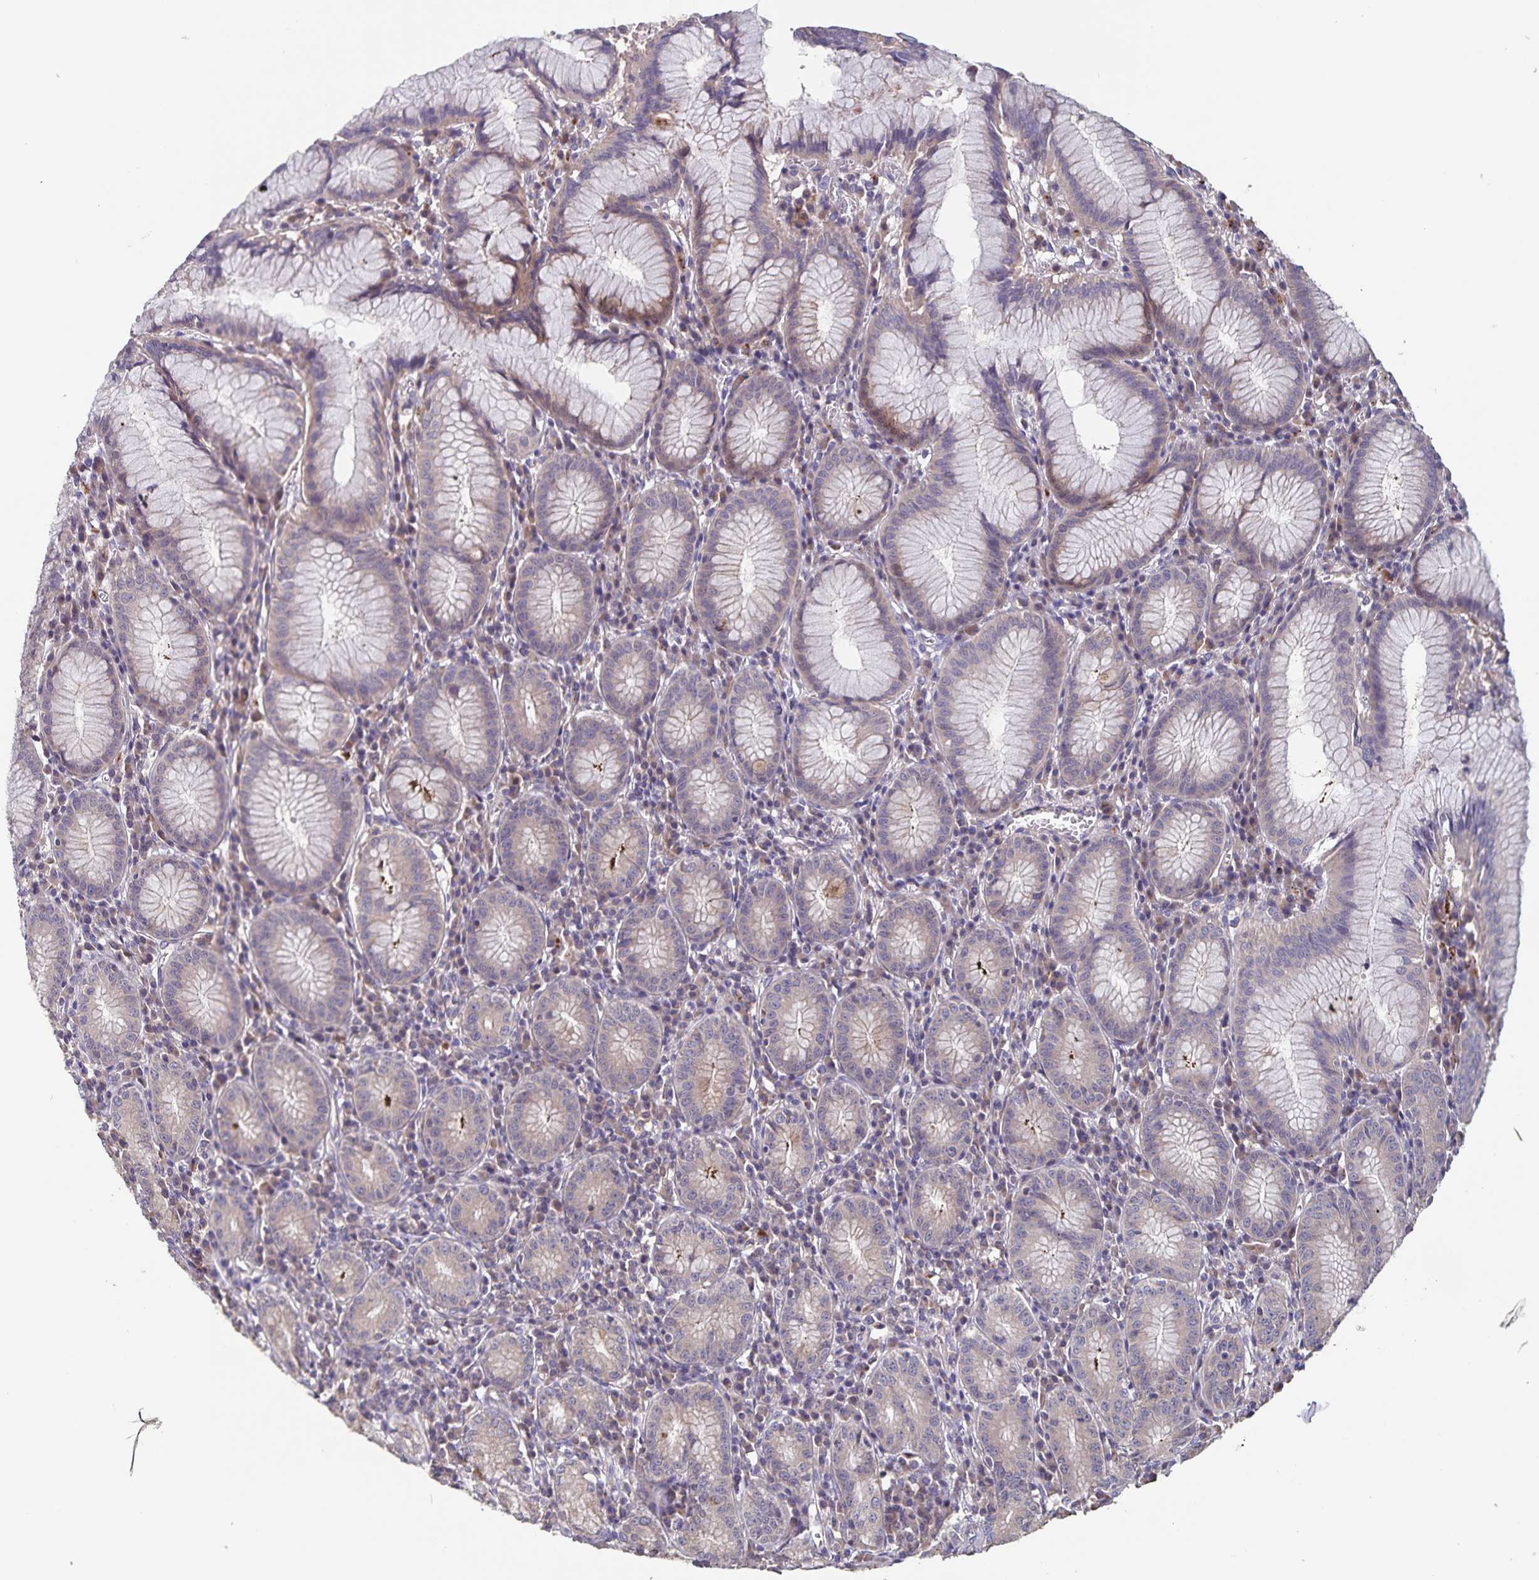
{"staining": {"intensity": "moderate", "quantity": "25%-75%", "location": "cytoplasmic/membranous"}, "tissue": "stomach", "cell_type": "Glandular cells", "image_type": "normal", "snomed": [{"axis": "morphology", "description": "Normal tissue, NOS"}, {"axis": "topography", "description": "Stomach"}], "caption": "Protein expression by immunohistochemistry (IHC) reveals moderate cytoplasmic/membranous expression in approximately 25%-75% of glandular cells in unremarkable stomach. Nuclei are stained in blue.", "gene": "FBXL16", "patient": {"sex": "male", "age": 55}}